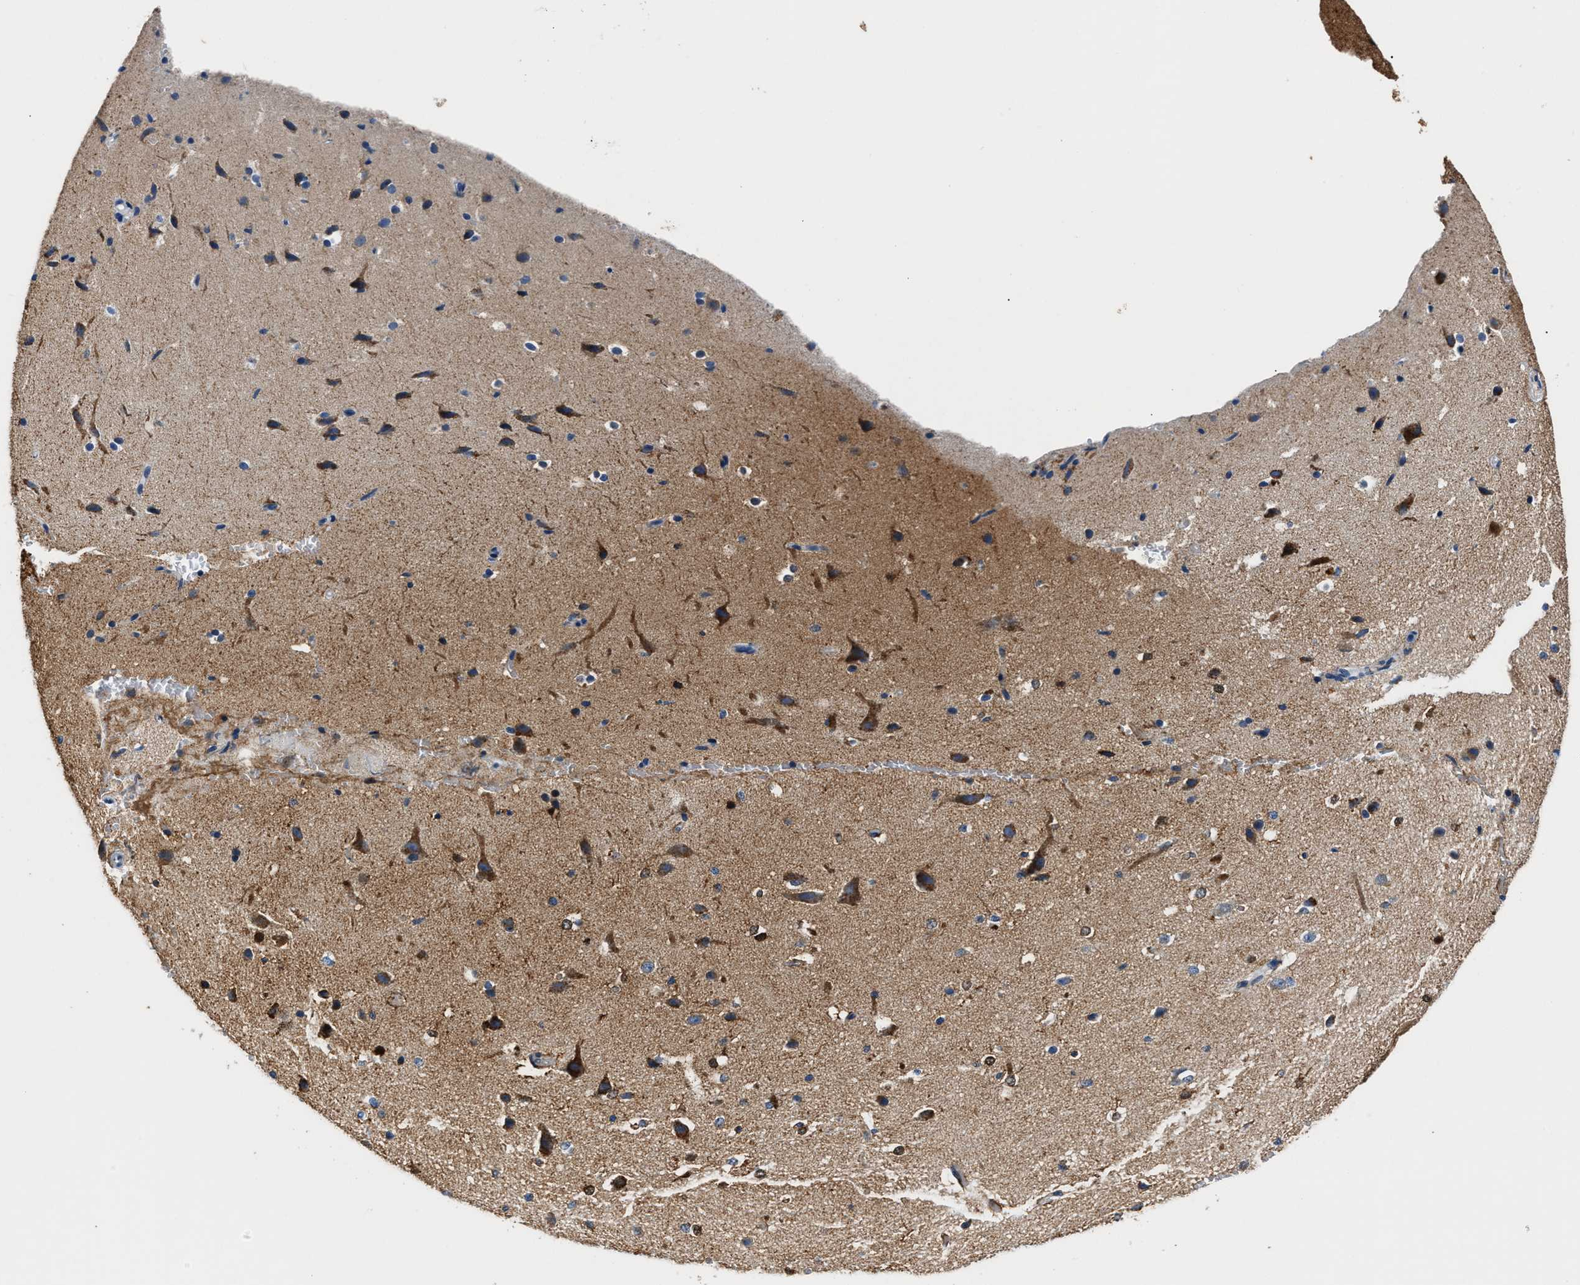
{"staining": {"intensity": "moderate", "quantity": "25%-75%", "location": "cytoplasmic/membranous"}, "tissue": "cerebral cortex", "cell_type": "Endothelial cells", "image_type": "normal", "snomed": [{"axis": "morphology", "description": "Normal tissue, NOS"}, {"axis": "morphology", "description": "Developmental malformation"}, {"axis": "topography", "description": "Cerebral cortex"}], "caption": "High-magnification brightfield microscopy of unremarkable cerebral cortex stained with DAB (brown) and counterstained with hematoxylin (blue). endothelial cells exhibit moderate cytoplasmic/membranous staining is identified in about25%-75% of cells.", "gene": "TUT7", "patient": {"sex": "female", "age": 30}}